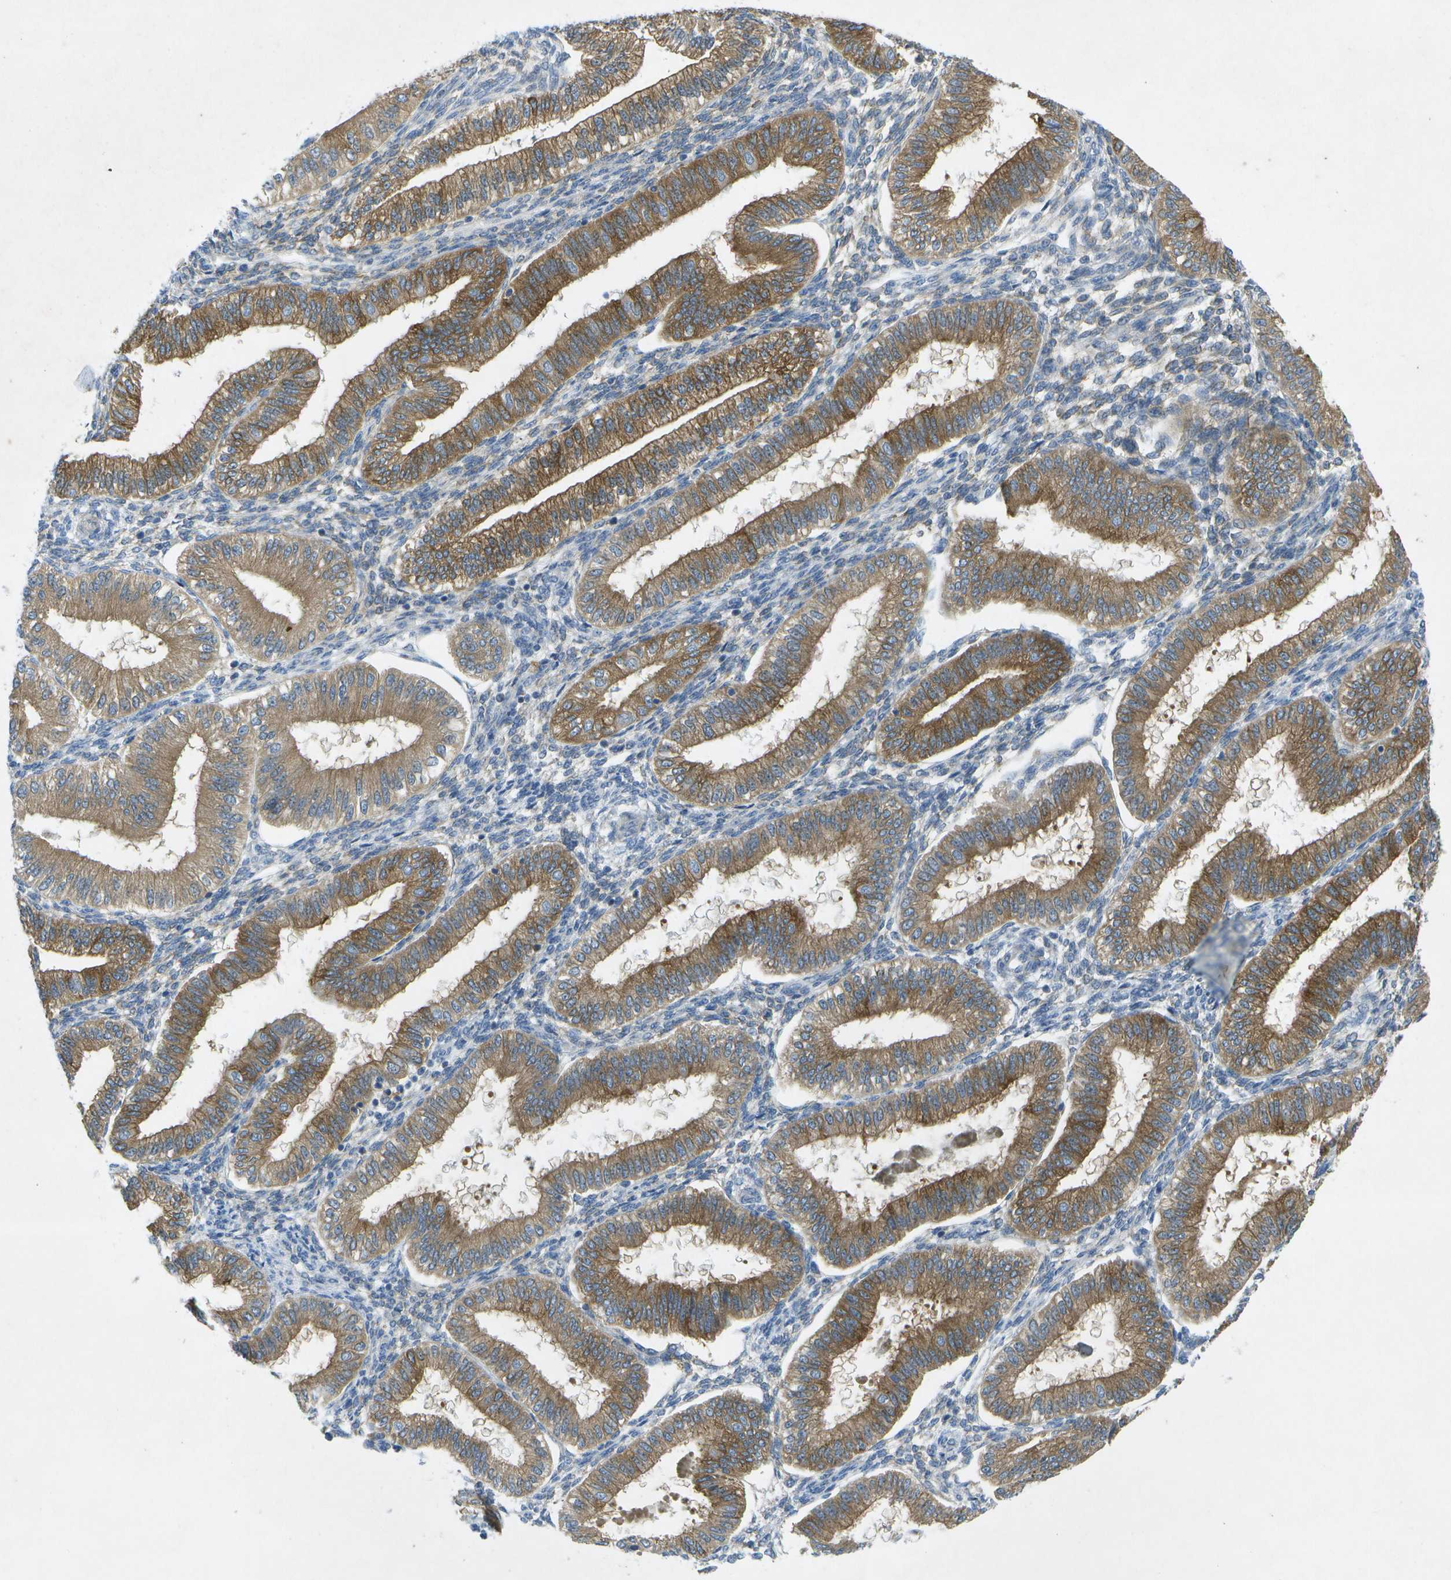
{"staining": {"intensity": "weak", "quantity": "<25%", "location": "cytoplasmic/membranous"}, "tissue": "endometrium", "cell_type": "Cells in endometrial stroma", "image_type": "normal", "snomed": [{"axis": "morphology", "description": "Normal tissue, NOS"}, {"axis": "topography", "description": "Endometrium"}], "caption": "This is an immunohistochemistry micrograph of normal endometrium. There is no staining in cells in endometrial stroma.", "gene": "WNK2", "patient": {"sex": "female", "age": 39}}